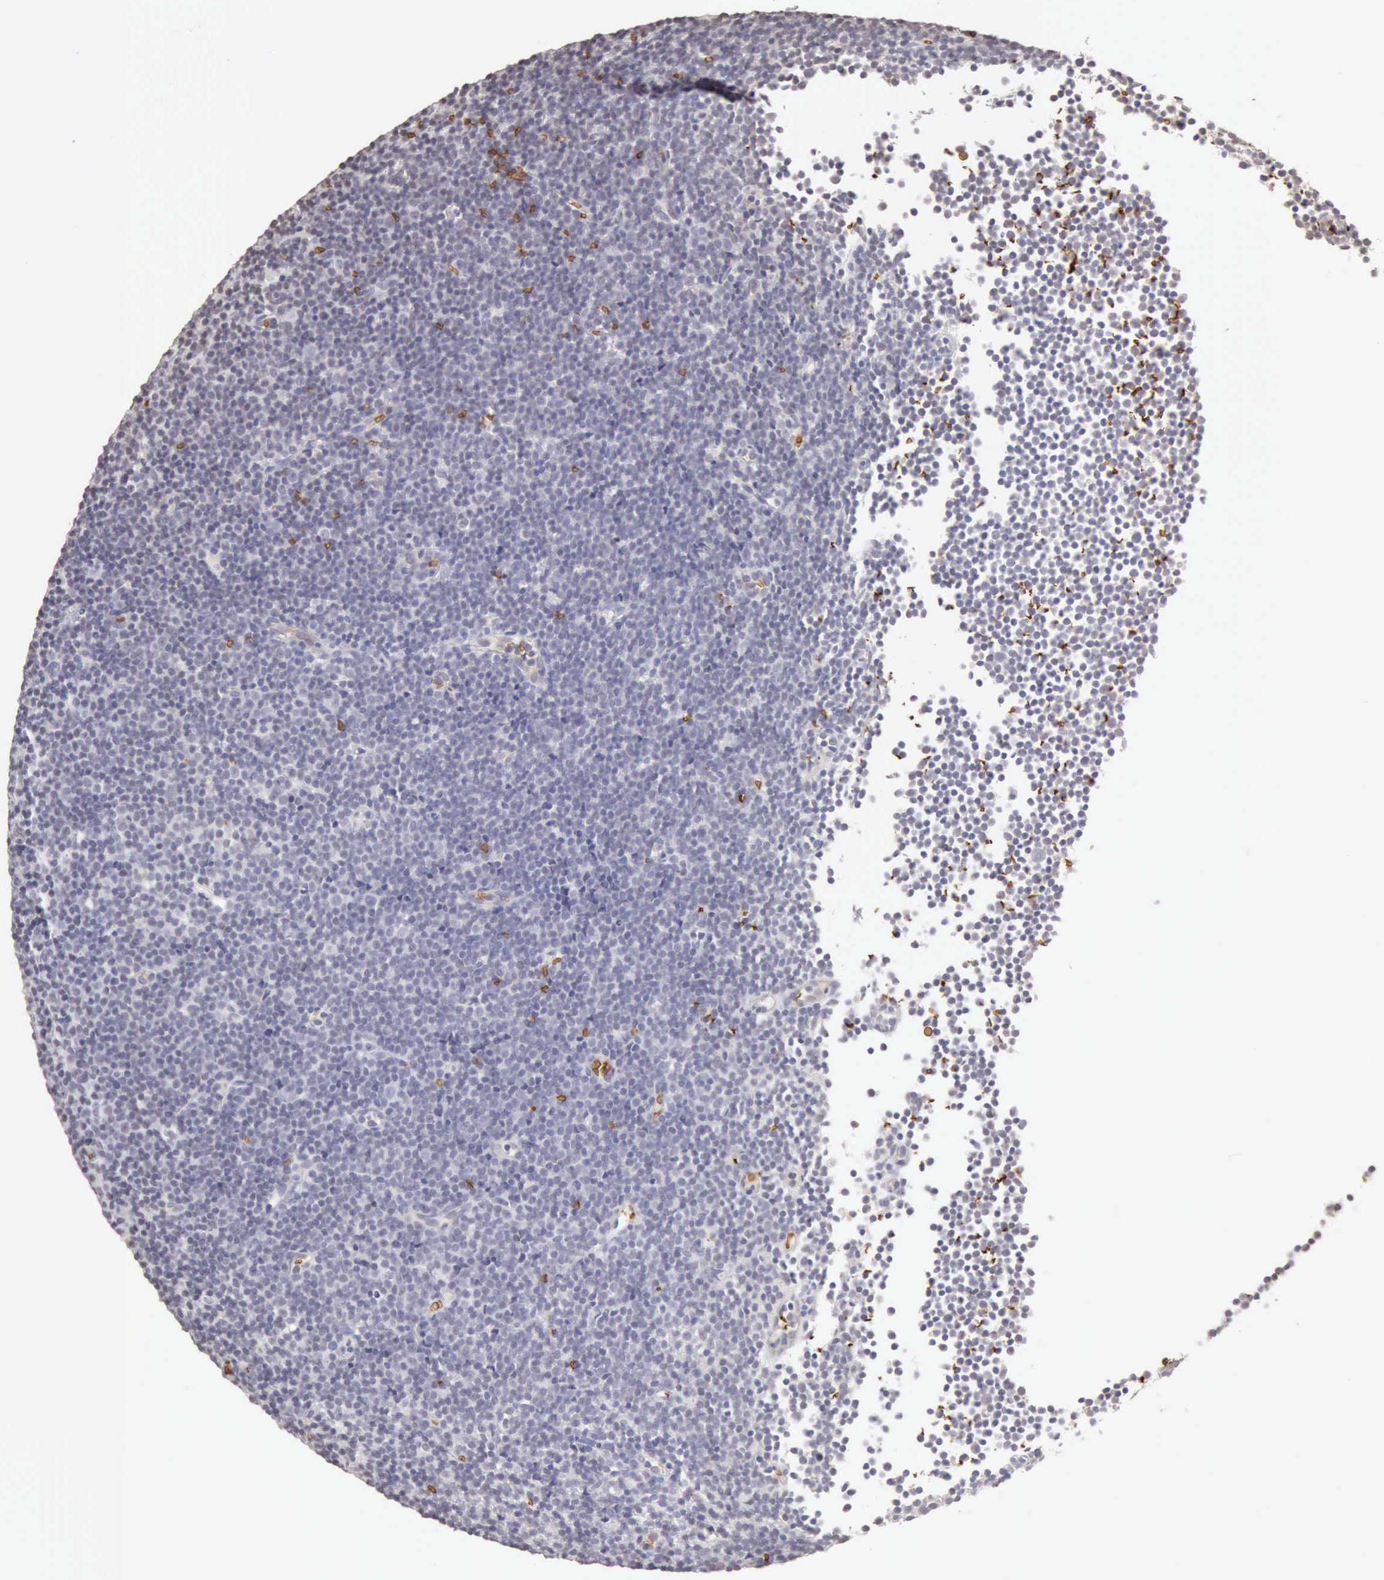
{"staining": {"intensity": "negative", "quantity": "none", "location": "none"}, "tissue": "lymphoma", "cell_type": "Tumor cells", "image_type": "cancer", "snomed": [{"axis": "morphology", "description": "Malignant lymphoma, non-Hodgkin's type, Low grade"}, {"axis": "topography", "description": "Lymph node"}], "caption": "A high-resolution image shows immunohistochemistry staining of lymphoma, which reveals no significant staining in tumor cells.", "gene": "CFI", "patient": {"sex": "male", "age": 57}}